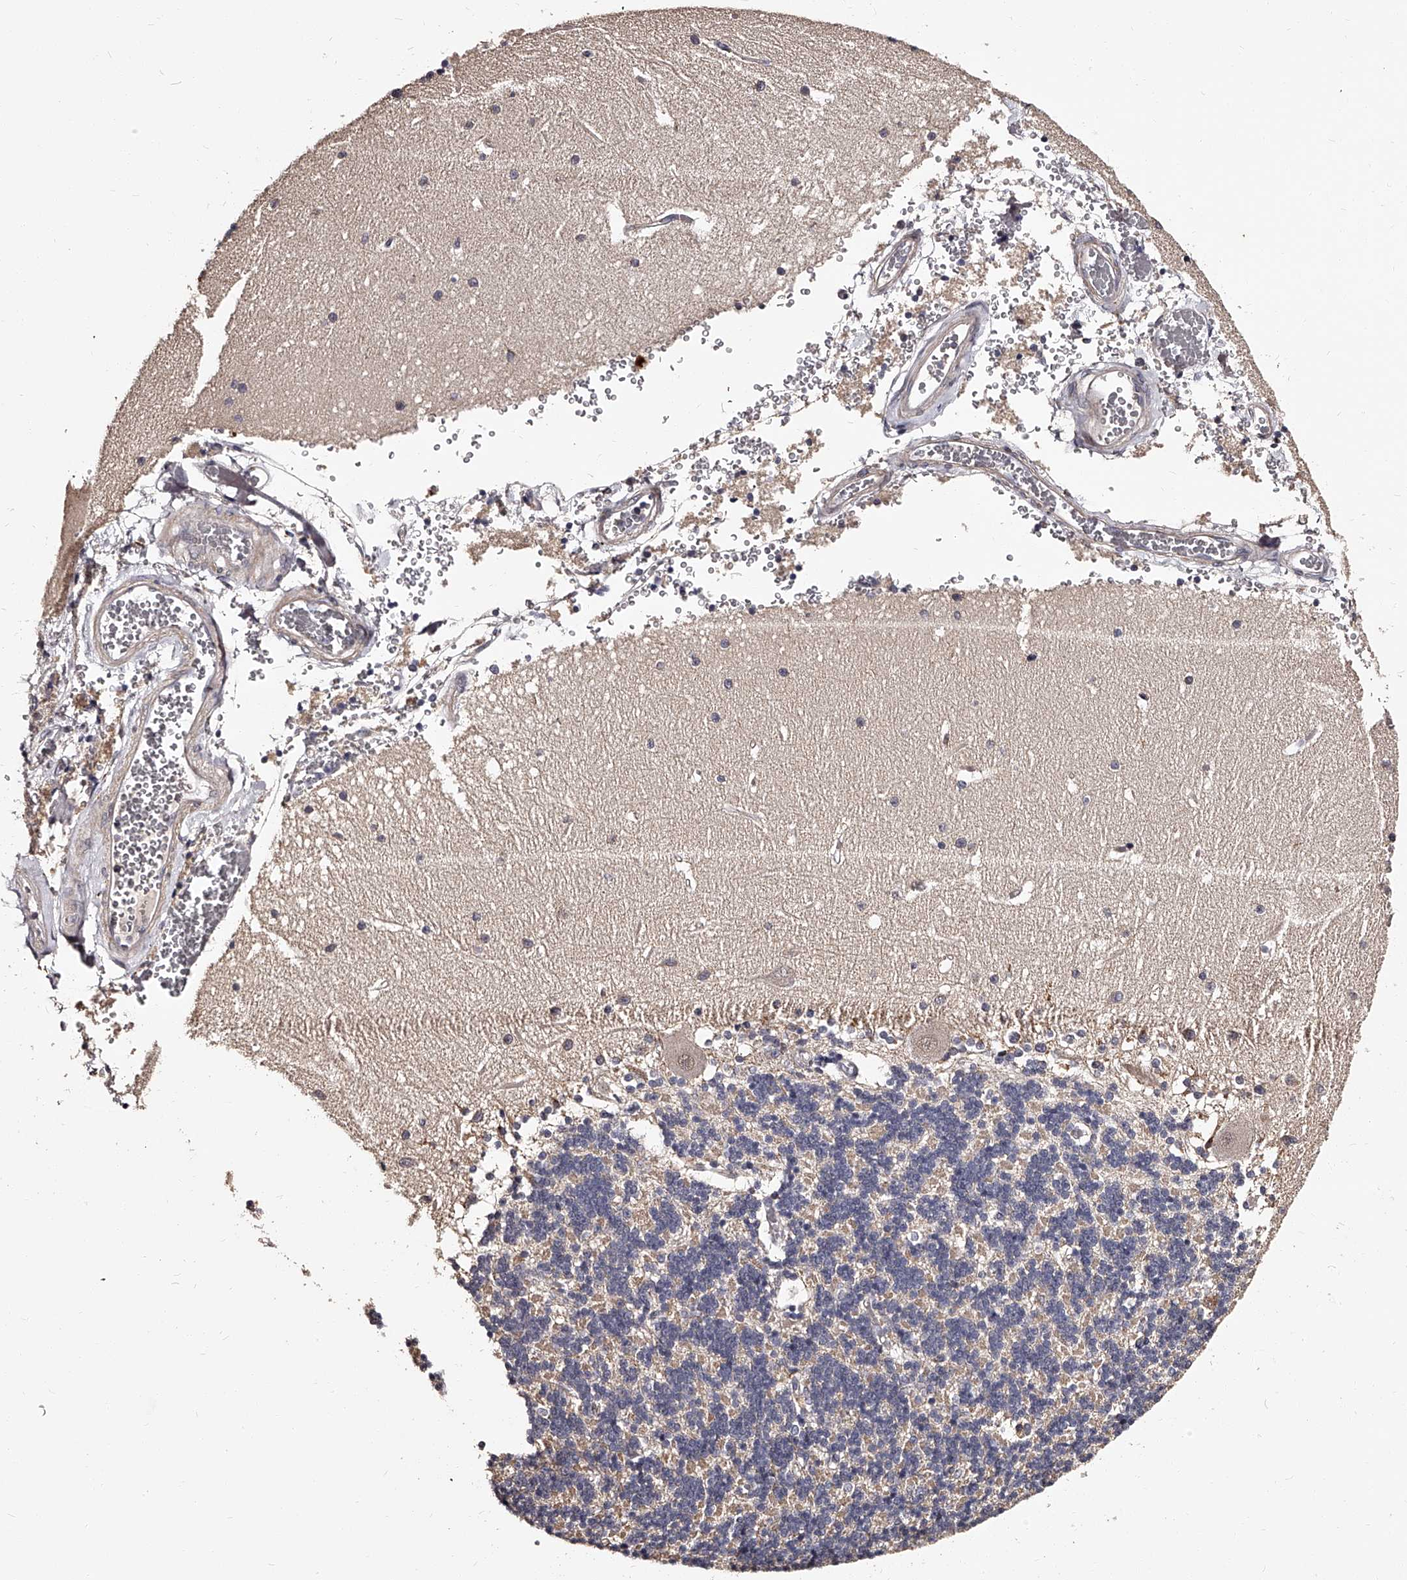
{"staining": {"intensity": "negative", "quantity": "none", "location": "none"}, "tissue": "cerebellum", "cell_type": "Cells in granular layer", "image_type": "normal", "snomed": [{"axis": "morphology", "description": "Normal tissue, NOS"}, {"axis": "topography", "description": "Cerebellum"}], "caption": "This is a image of immunohistochemistry (IHC) staining of unremarkable cerebellum, which shows no staining in cells in granular layer. (Stains: DAB IHC with hematoxylin counter stain, Microscopy: brightfield microscopy at high magnification).", "gene": "RSC1A1", "patient": {"sex": "male", "age": 37}}